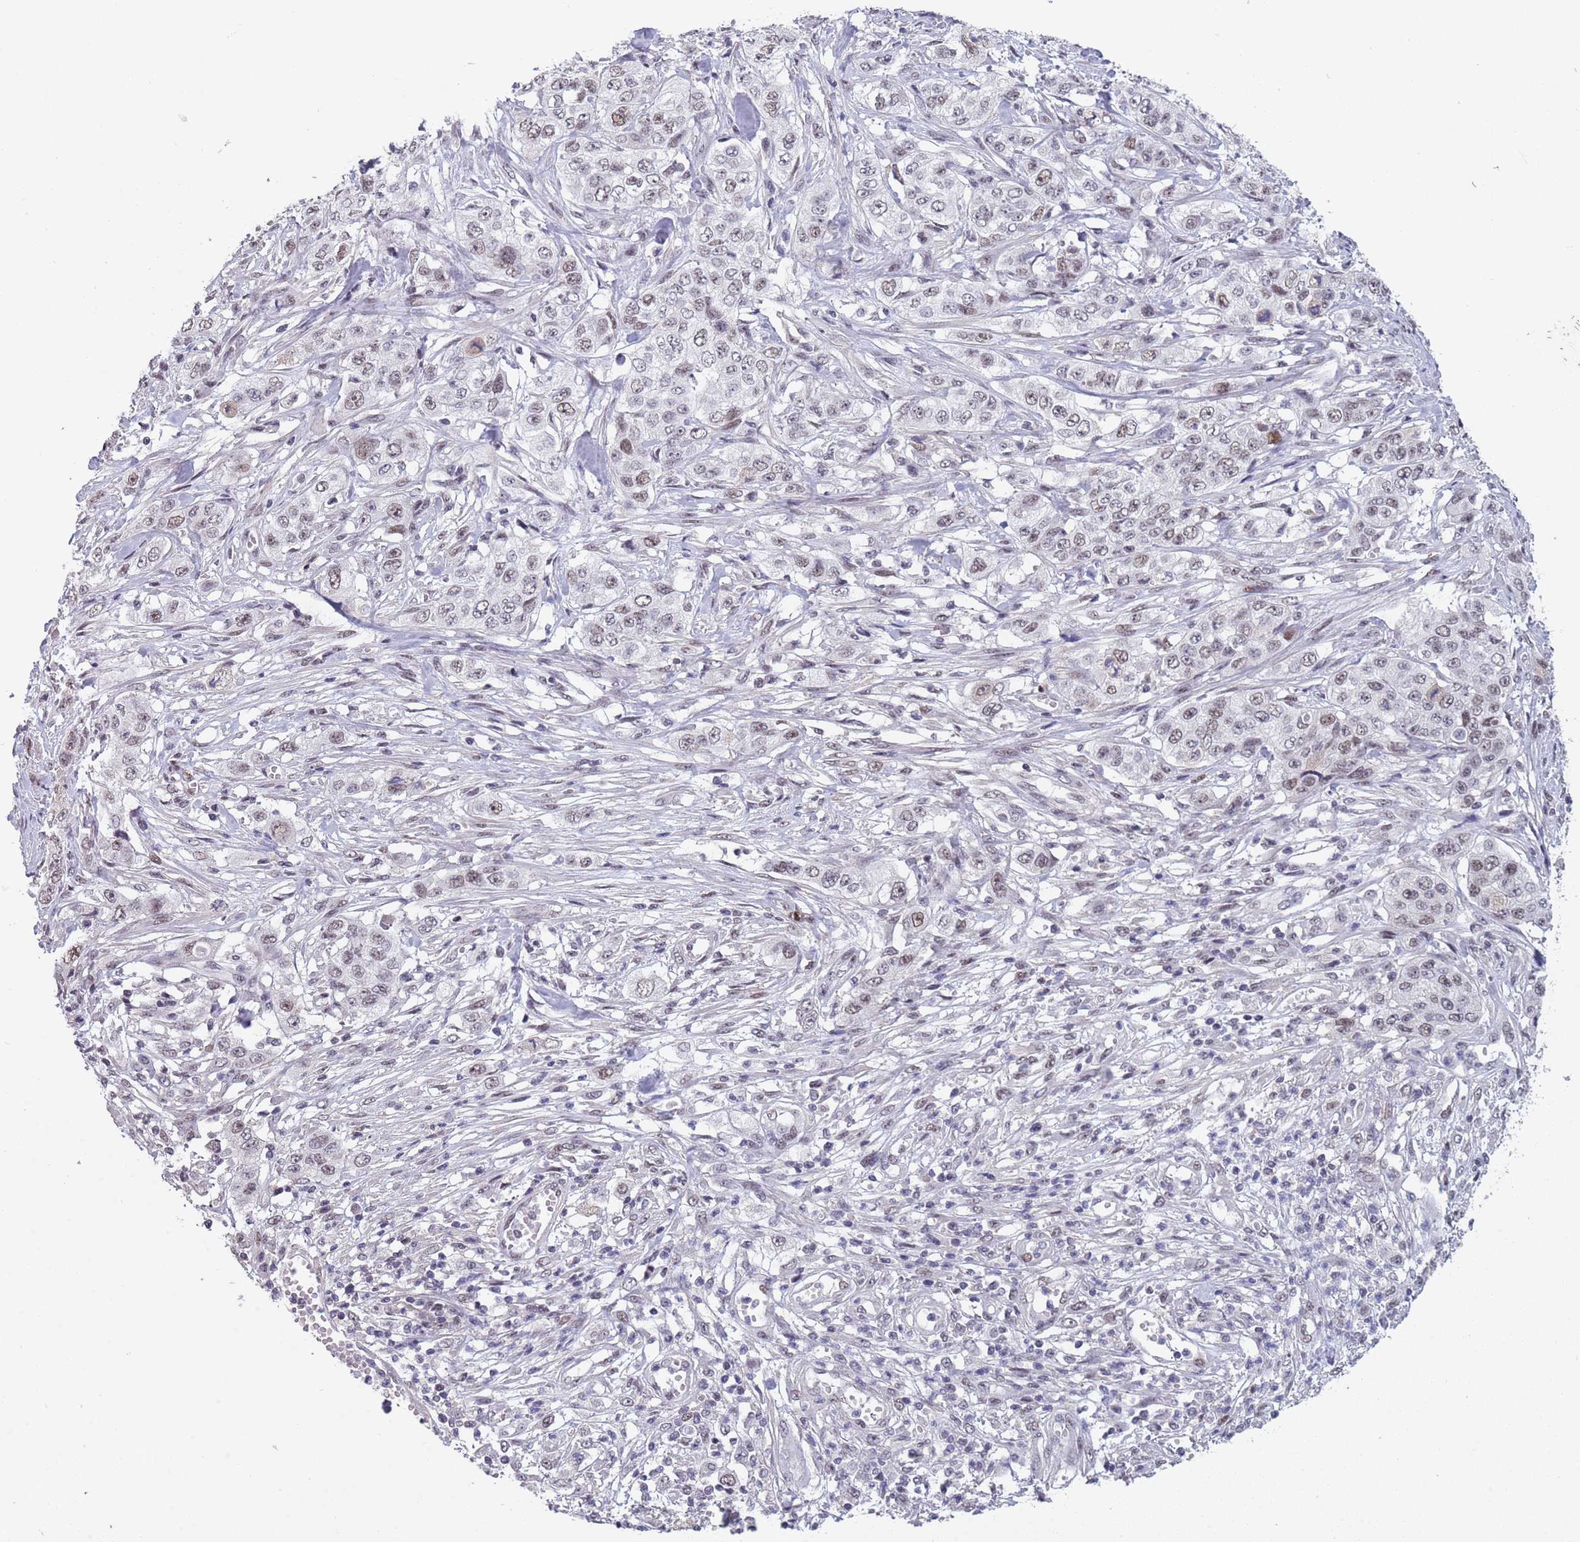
{"staining": {"intensity": "weak", "quantity": ">75%", "location": "nuclear"}, "tissue": "stomach cancer", "cell_type": "Tumor cells", "image_type": "cancer", "snomed": [{"axis": "morphology", "description": "Adenocarcinoma, NOS"}, {"axis": "topography", "description": "Stomach, upper"}], "caption": "Protein staining shows weak nuclear staining in approximately >75% of tumor cells in adenocarcinoma (stomach).", "gene": "CIZ1", "patient": {"sex": "male", "age": 62}}